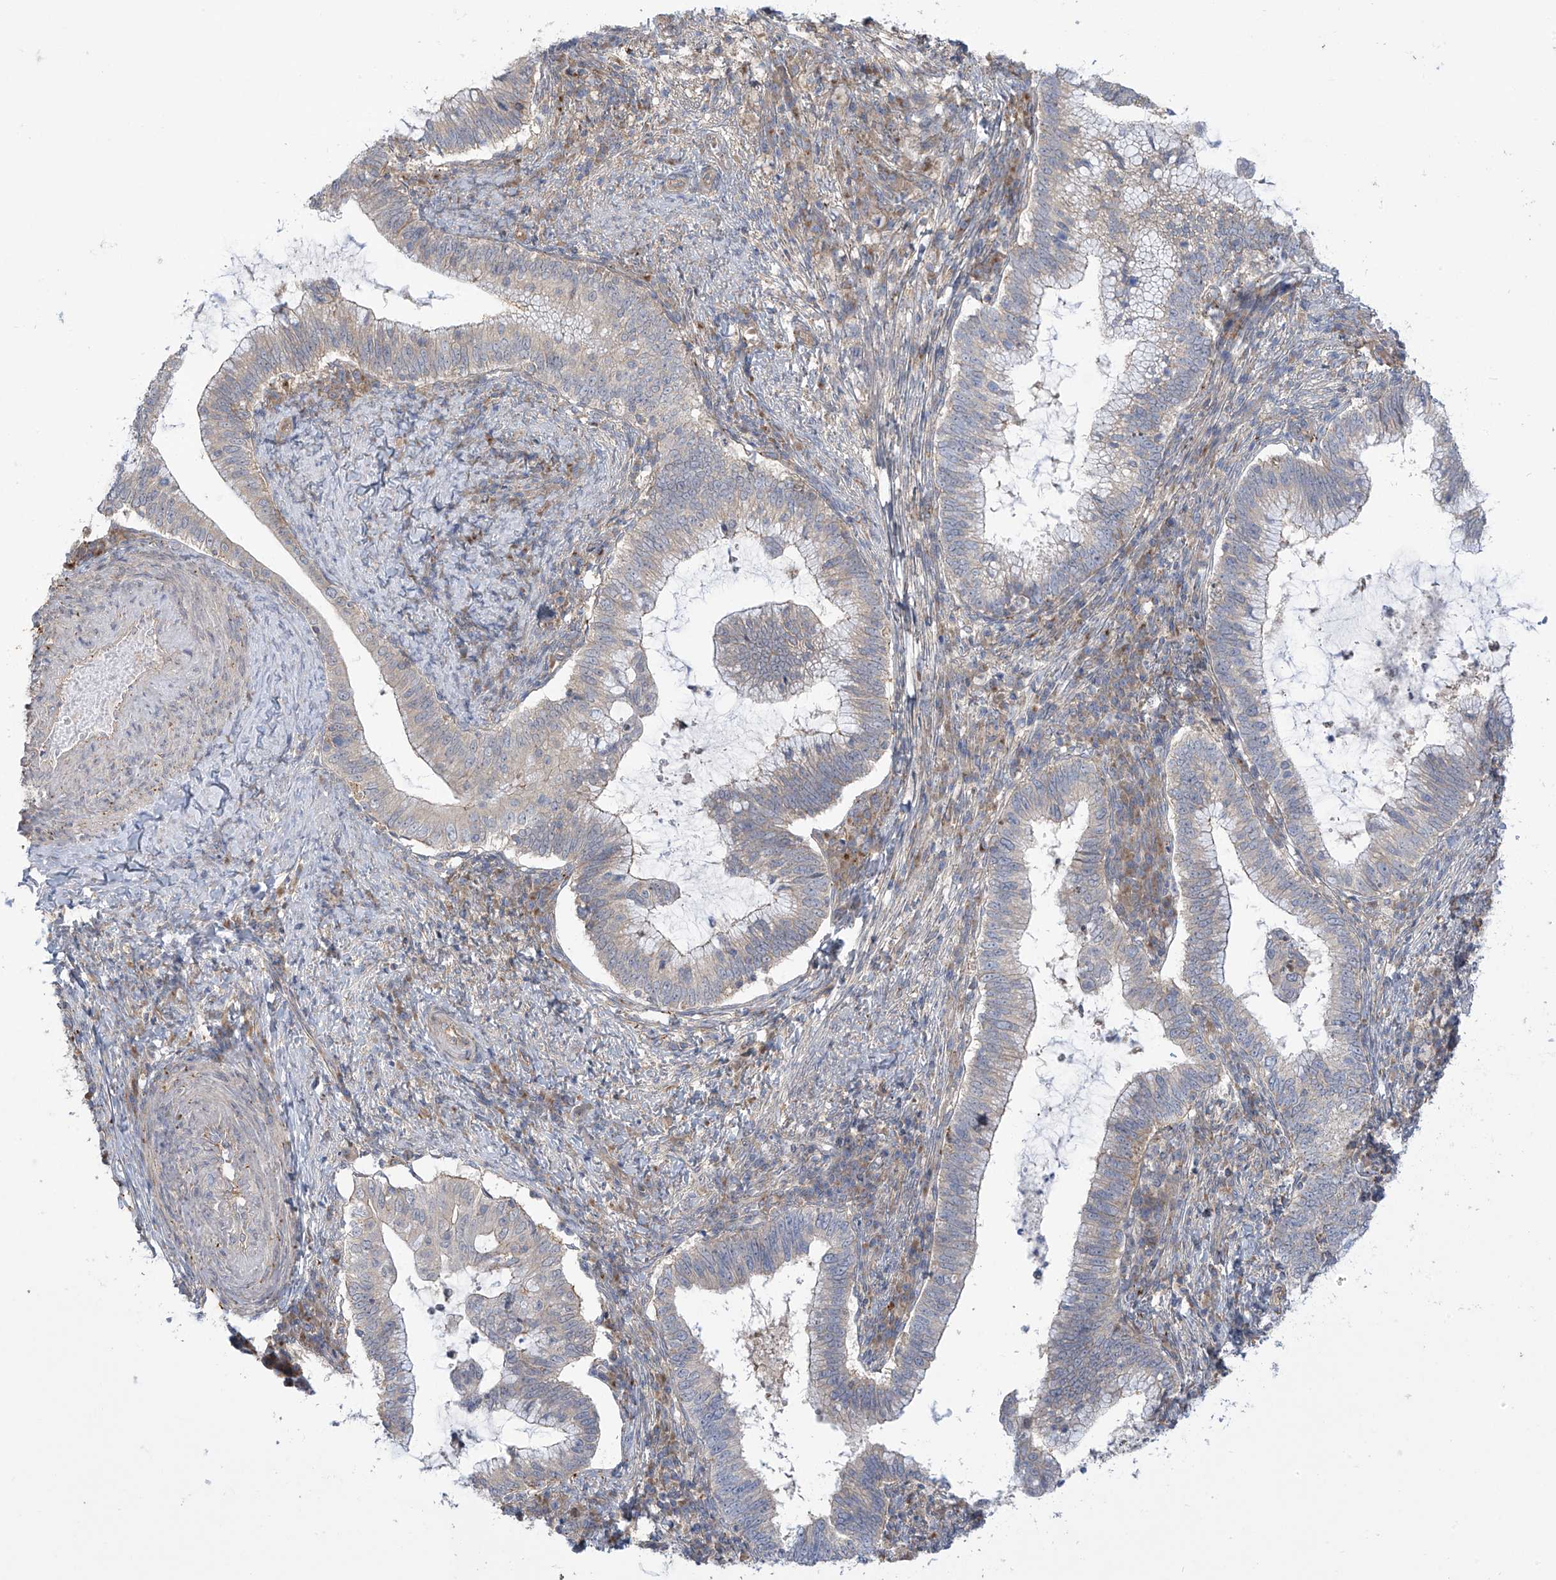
{"staining": {"intensity": "negative", "quantity": "none", "location": "none"}, "tissue": "cervical cancer", "cell_type": "Tumor cells", "image_type": "cancer", "snomed": [{"axis": "morphology", "description": "Adenocarcinoma, NOS"}, {"axis": "topography", "description": "Cervix"}], "caption": "DAB (3,3'-diaminobenzidine) immunohistochemical staining of human cervical adenocarcinoma reveals no significant positivity in tumor cells. (Brightfield microscopy of DAB IHC at high magnification).", "gene": "ADAT2", "patient": {"sex": "female", "age": 36}}